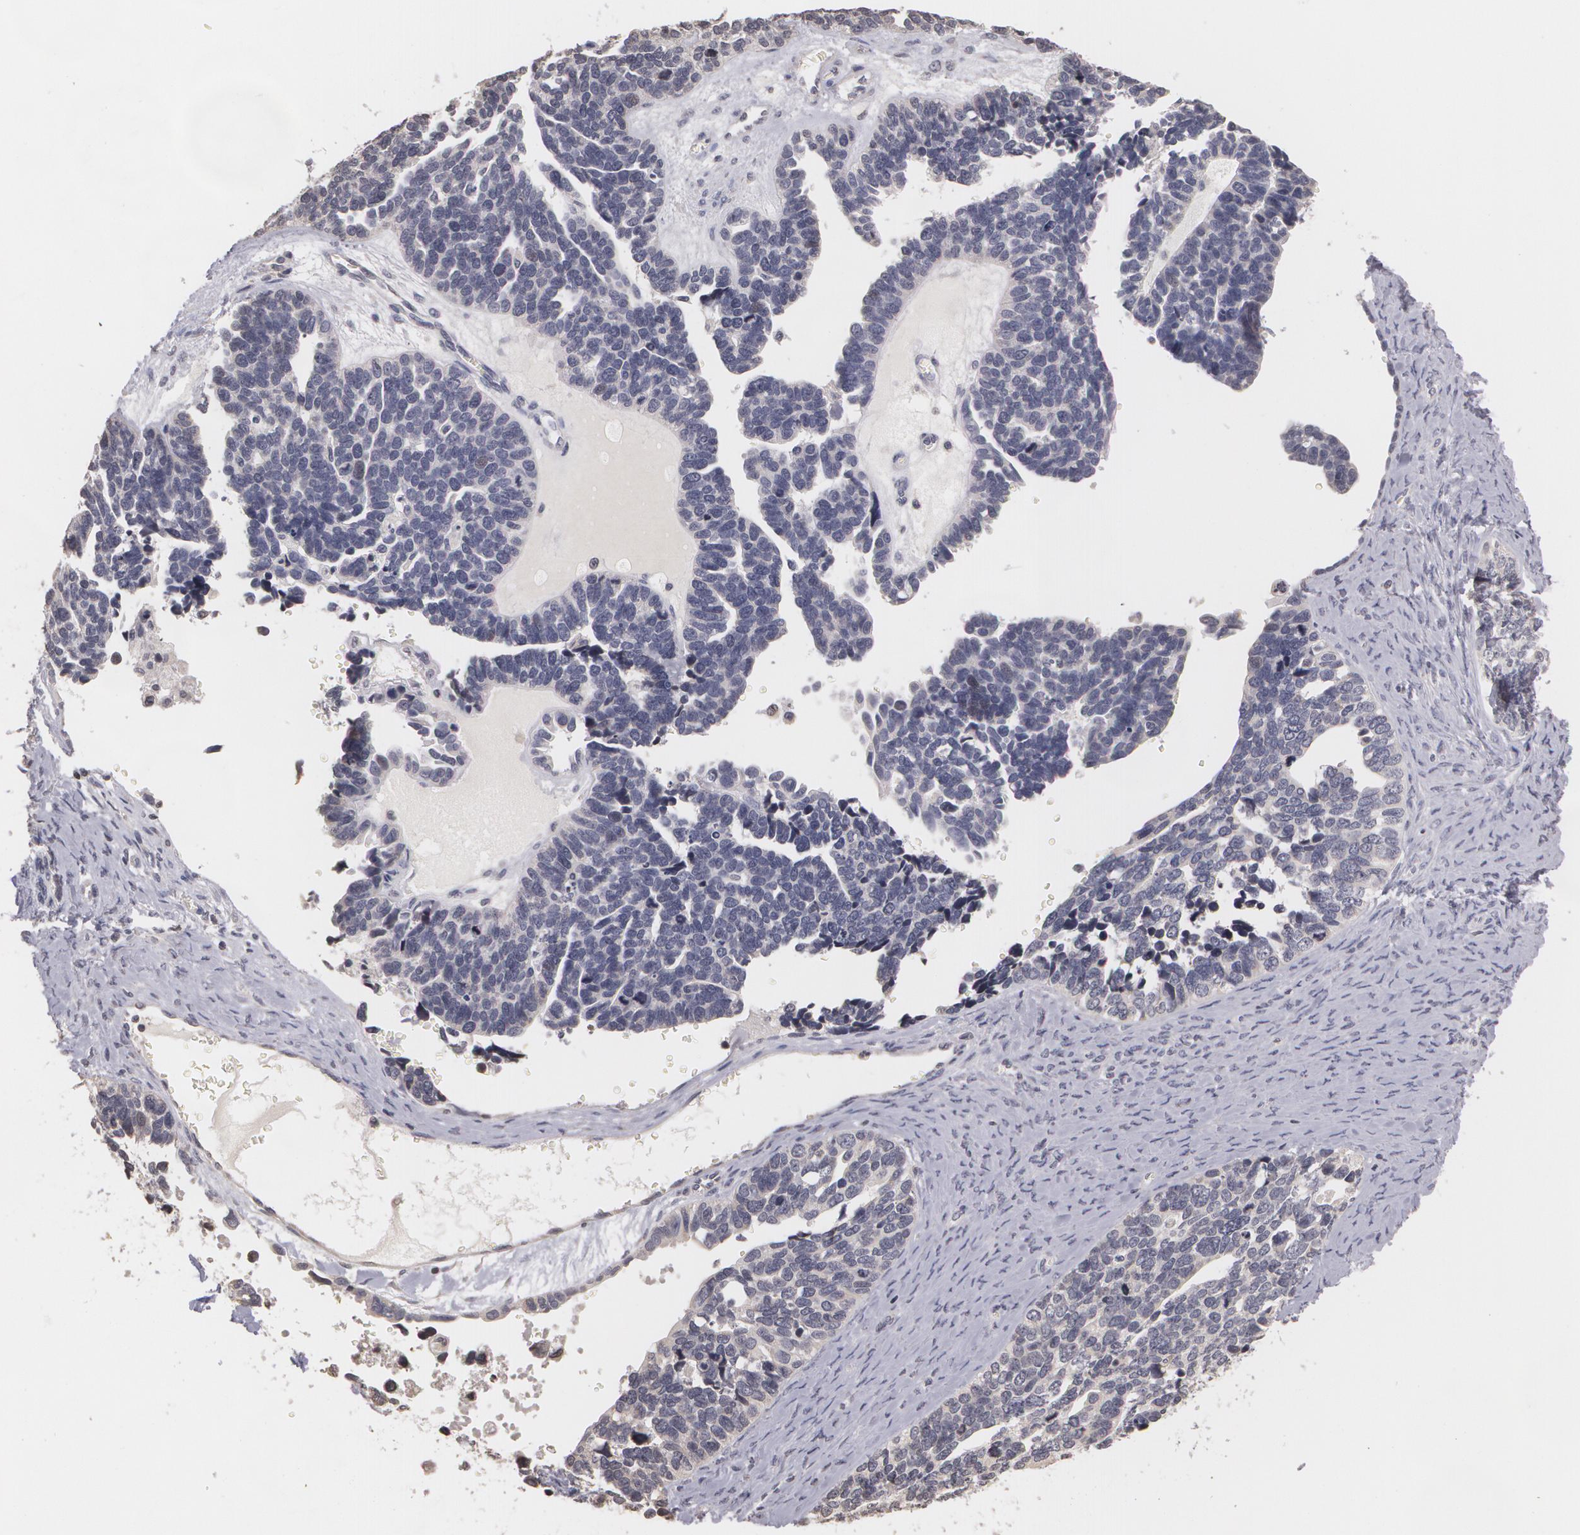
{"staining": {"intensity": "negative", "quantity": "none", "location": "none"}, "tissue": "ovarian cancer", "cell_type": "Tumor cells", "image_type": "cancer", "snomed": [{"axis": "morphology", "description": "Cystadenocarcinoma, serous, NOS"}, {"axis": "topography", "description": "Ovary"}], "caption": "Immunohistochemistry image of neoplastic tissue: human ovarian cancer (serous cystadenocarcinoma) stained with DAB (3,3'-diaminobenzidine) demonstrates no significant protein staining in tumor cells. (Brightfield microscopy of DAB IHC at high magnification).", "gene": "THRB", "patient": {"sex": "female", "age": 77}}